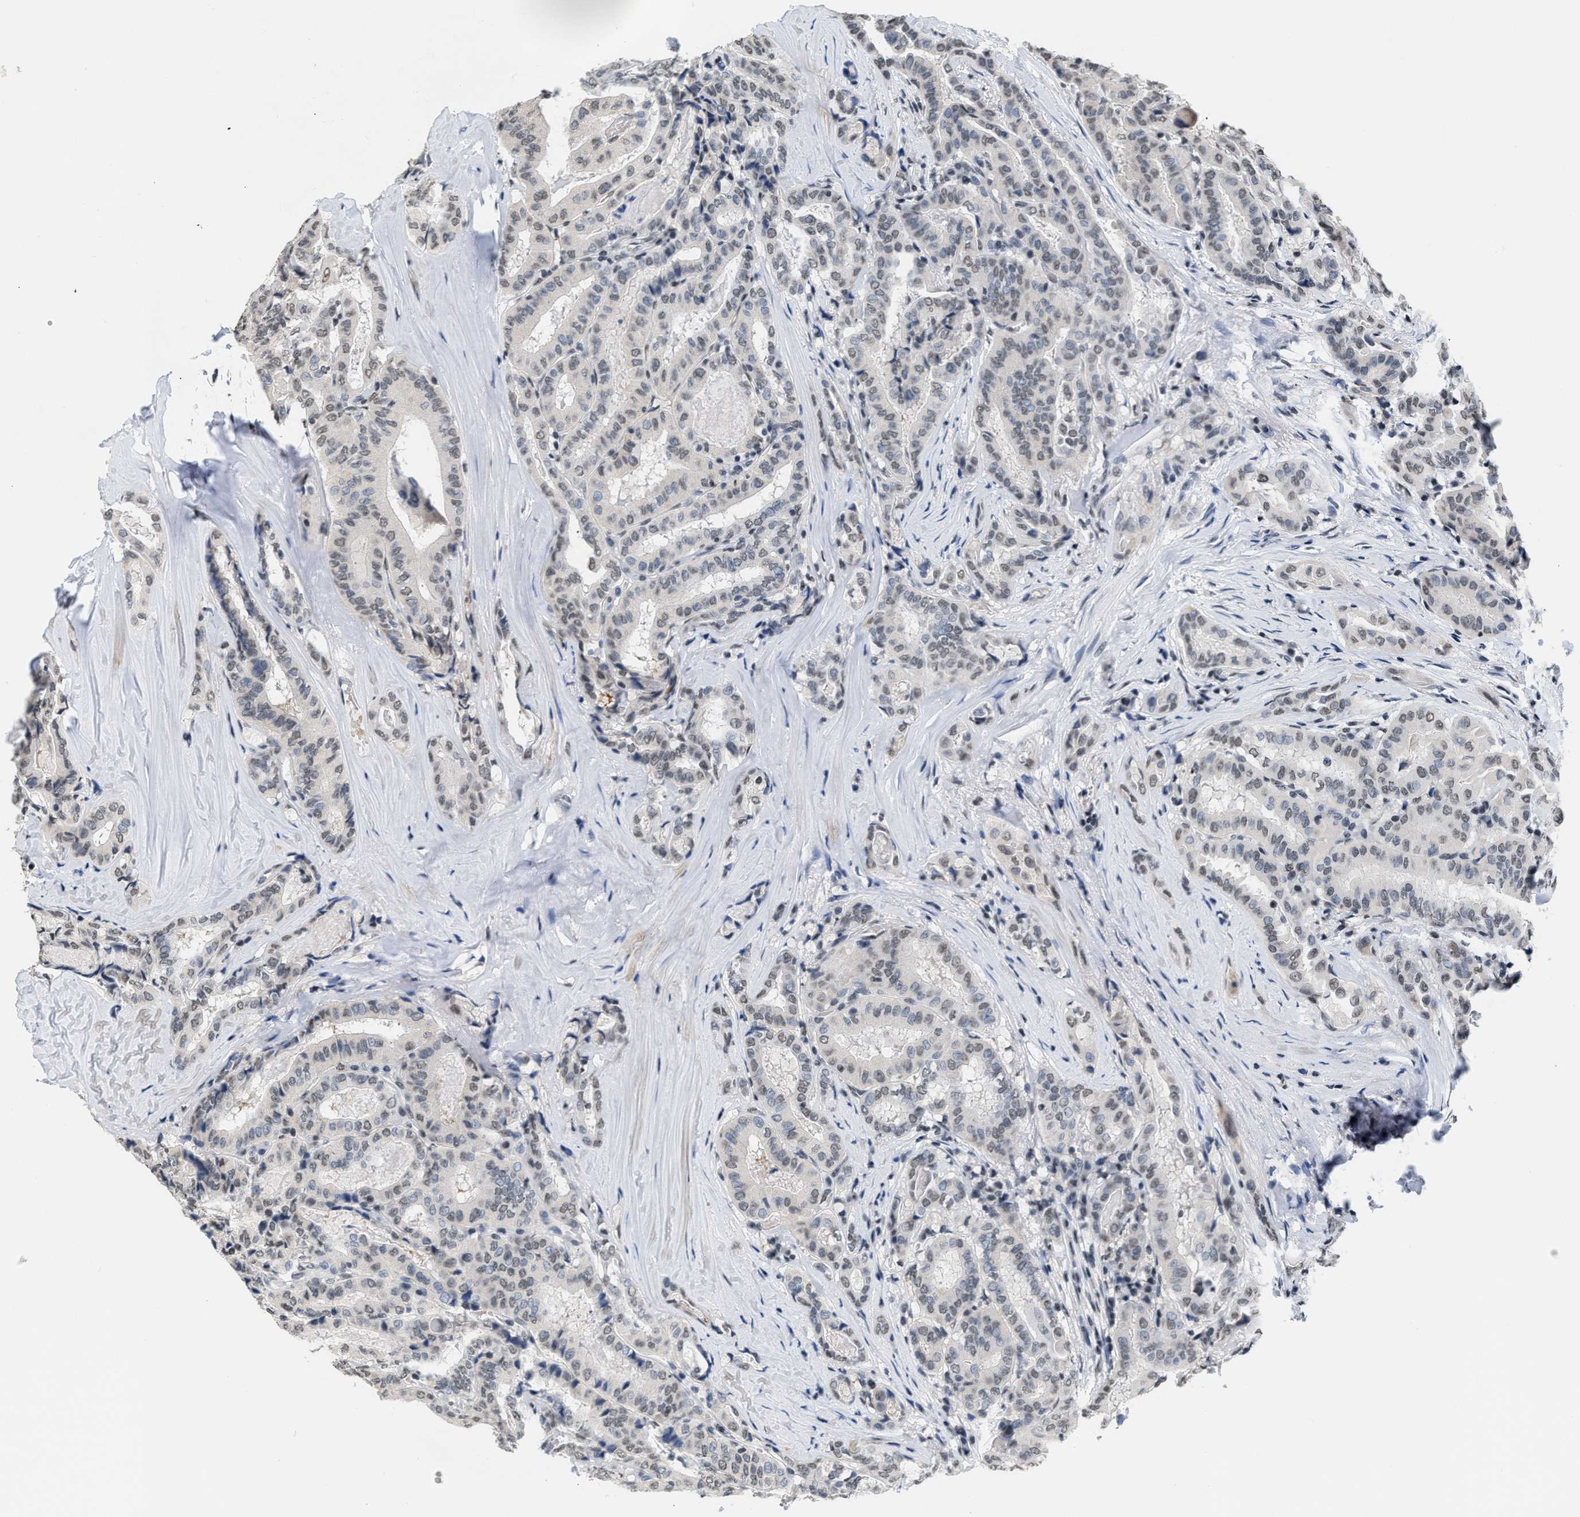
{"staining": {"intensity": "weak", "quantity": "<25%", "location": "nuclear"}, "tissue": "thyroid cancer", "cell_type": "Tumor cells", "image_type": "cancer", "snomed": [{"axis": "morphology", "description": "Papillary adenocarcinoma, NOS"}, {"axis": "topography", "description": "Thyroid gland"}], "caption": "DAB (3,3'-diaminobenzidine) immunohistochemical staining of thyroid cancer (papillary adenocarcinoma) exhibits no significant staining in tumor cells.", "gene": "RAF1", "patient": {"sex": "female", "age": 42}}